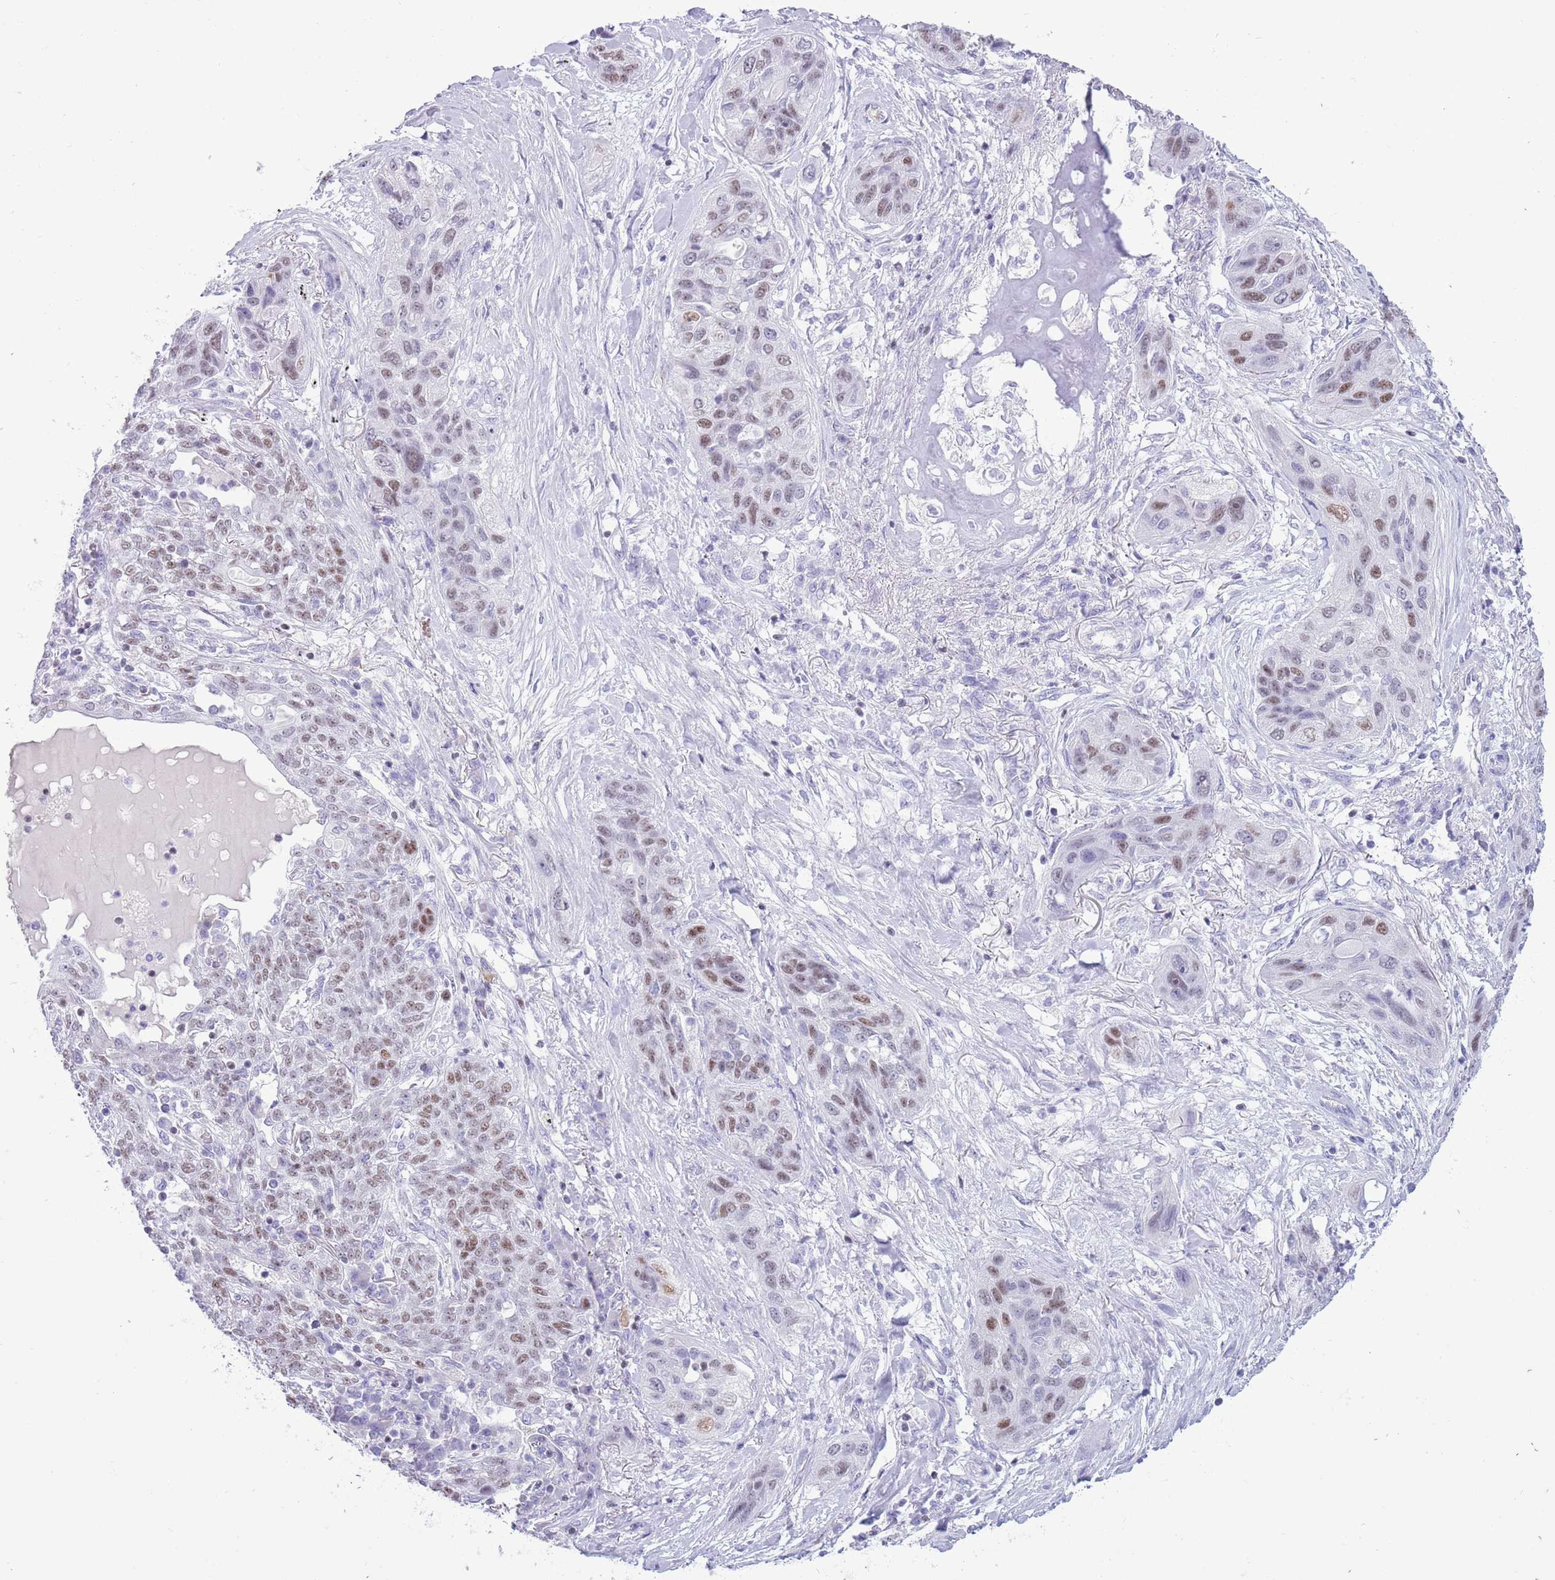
{"staining": {"intensity": "moderate", "quantity": "25%-75%", "location": "nuclear"}, "tissue": "lung cancer", "cell_type": "Tumor cells", "image_type": "cancer", "snomed": [{"axis": "morphology", "description": "Squamous cell carcinoma, NOS"}, {"axis": "topography", "description": "Lung"}], "caption": "This photomicrograph exhibits squamous cell carcinoma (lung) stained with immunohistochemistry (IHC) to label a protein in brown. The nuclear of tumor cells show moderate positivity for the protein. Nuclei are counter-stained blue.", "gene": "BCL11B", "patient": {"sex": "female", "age": 70}}